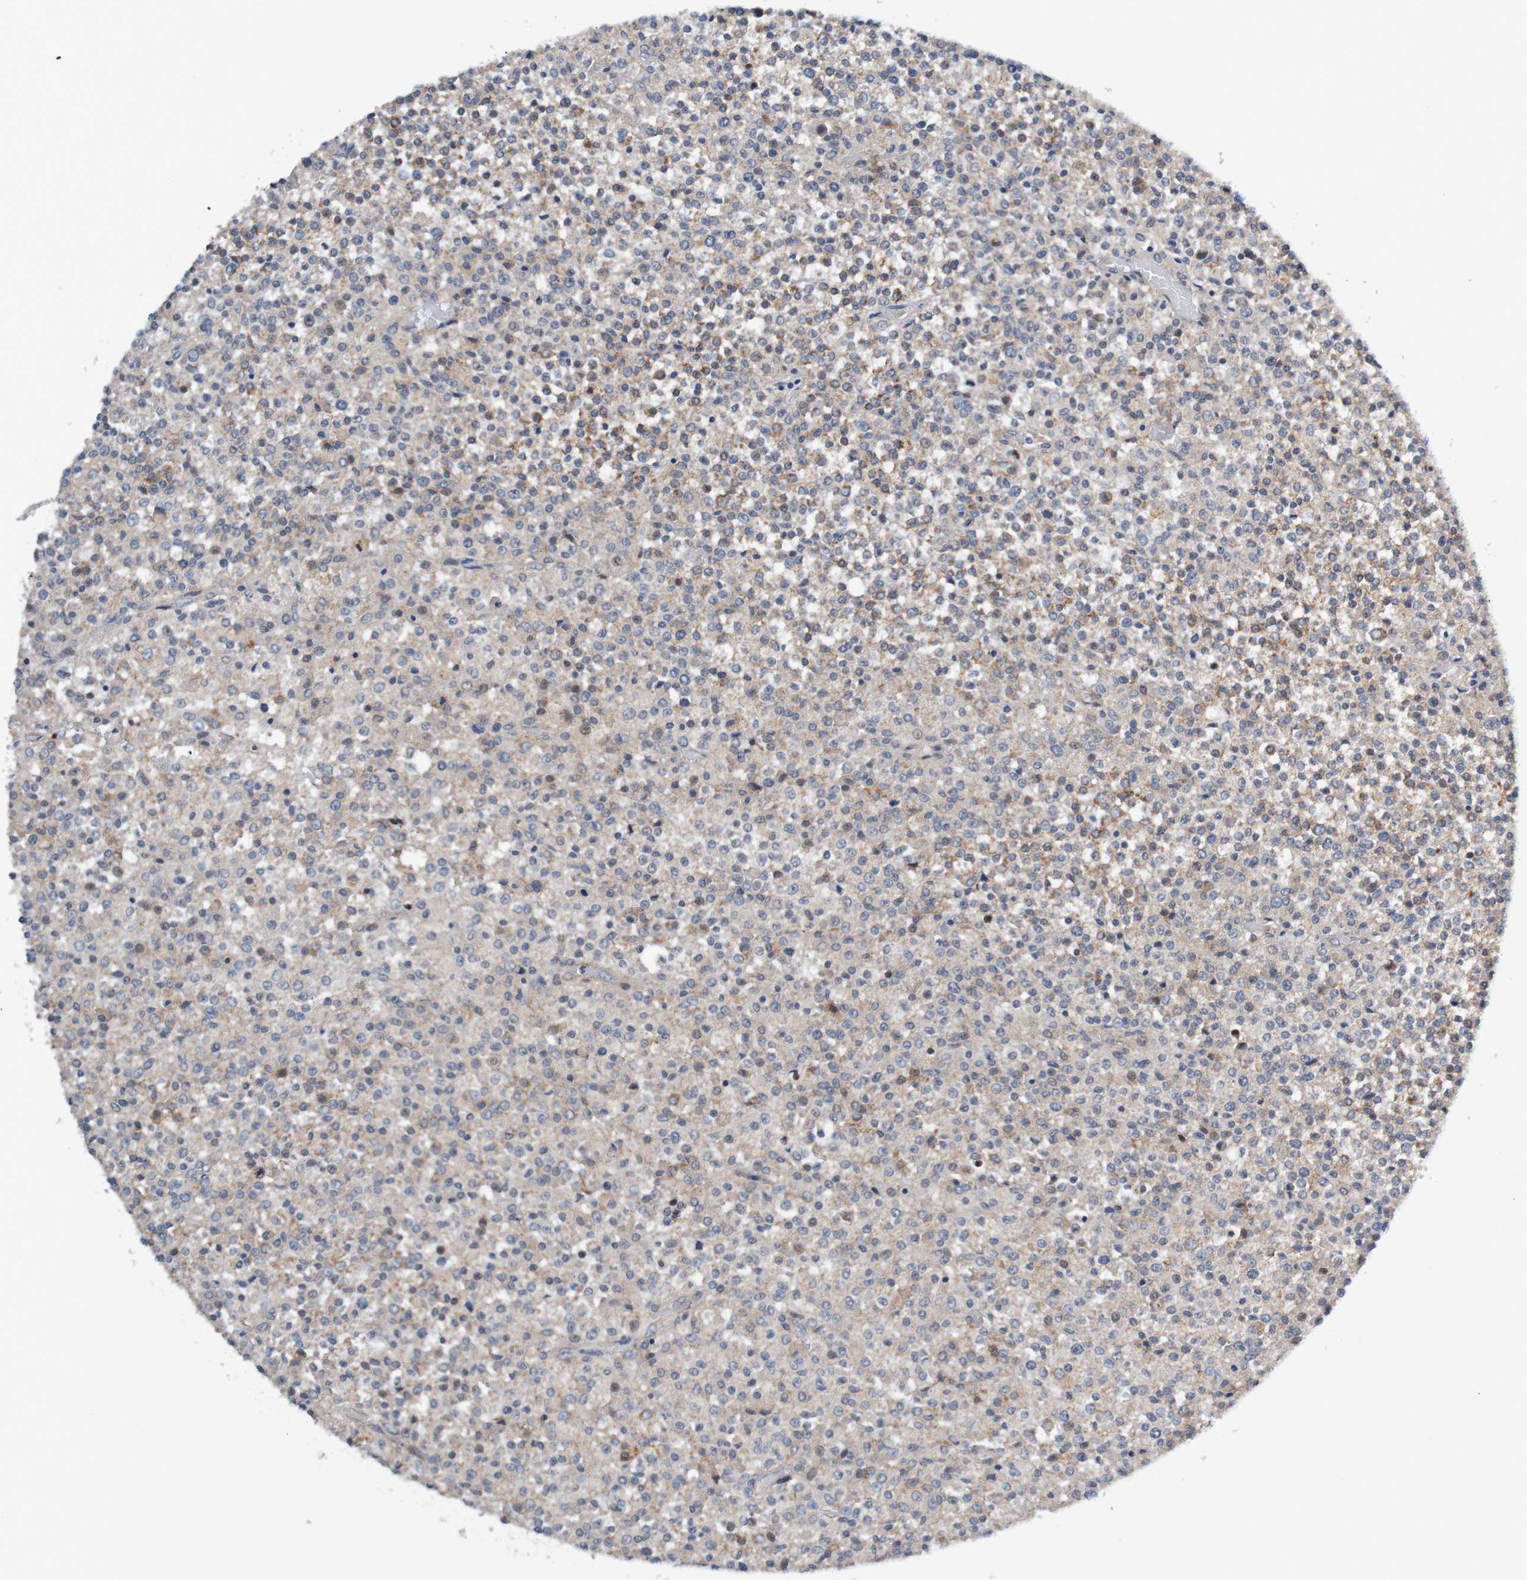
{"staining": {"intensity": "weak", "quantity": ">75%", "location": "cytoplasmic/membranous"}, "tissue": "testis cancer", "cell_type": "Tumor cells", "image_type": "cancer", "snomed": [{"axis": "morphology", "description": "Seminoma, NOS"}, {"axis": "topography", "description": "Testis"}], "caption": "This histopathology image reveals immunohistochemistry staining of testis cancer (seminoma), with low weak cytoplasmic/membranous expression in approximately >75% of tumor cells.", "gene": "CPED1", "patient": {"sex": "male", "age": 59}}